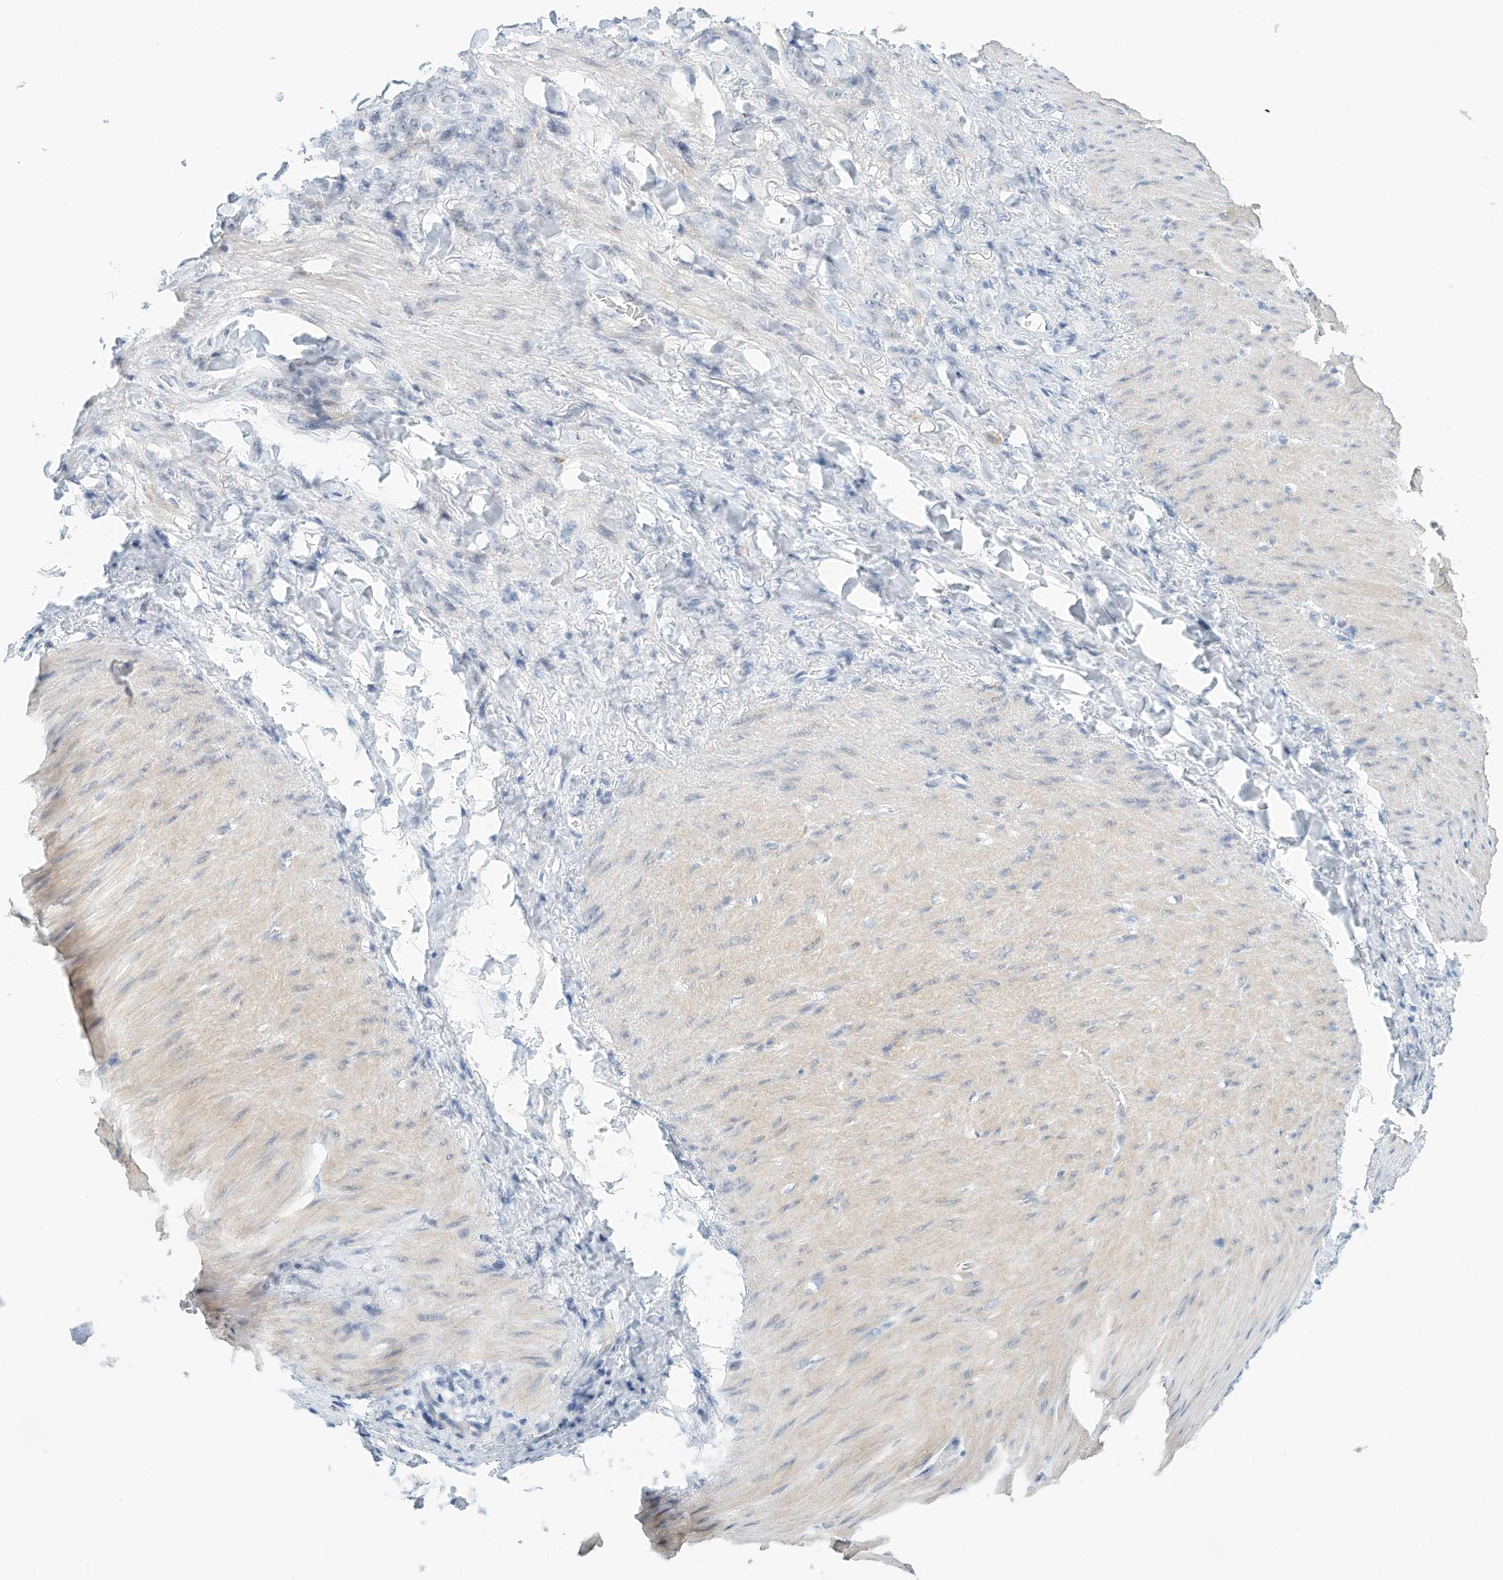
{"staining": {"intensity": "negative", "quantity": "none", "location": "none"}, "tissue": "stomach cancer", "cell_type": "Tumor cells", "image_type": "cancer", "snomed": [{"axis": "morphology", "description": "Normal tissue, NOS"}, {"axis": "morphology", "description": "Adenocarcinoma, NOS"}, {"axis": "topography", "description": "Stomach"}], "caption": "A high-resolution image shows IHC staining of stomach cancer, which shows no significant staining in tumor cells. (Stains: DAB IHC with hematoxylin counter stain, Microscopy: brightfield microscopy at high magnification).", "gene": "ARHGAP28", "patient": {"sex": "male", "age": 82}}